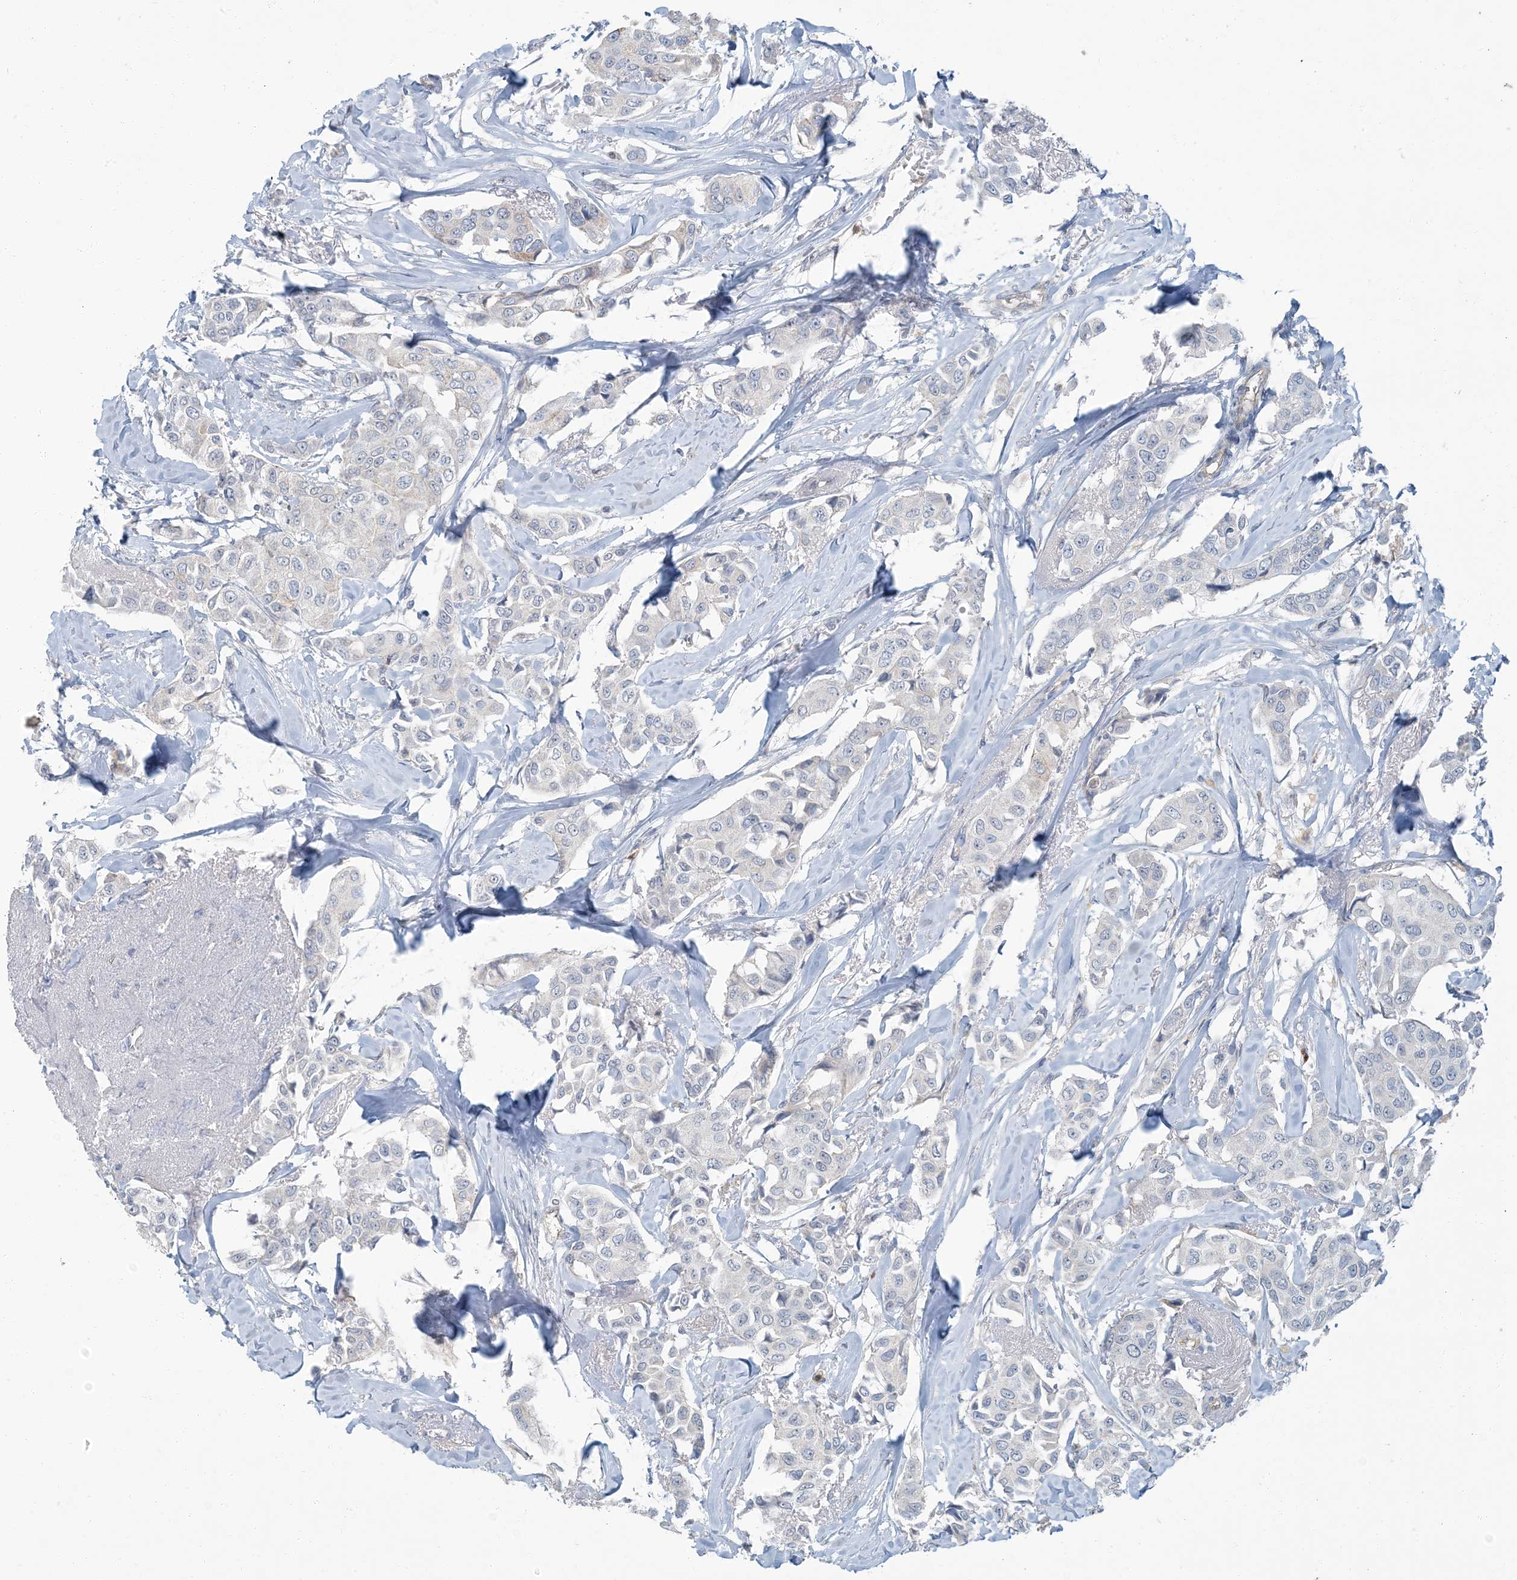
{"staining": {"intensity": "negative", "quantity": "none", "location": "none"}, "tissue": "breast cancer", "cell_type": "Tumor cells", "image_type": "cancer", "snomed": [{"axis": "morphology", "description": "Duct carcinoma"}, {"axis": "topography", "description": "Breast"}], "caption": "This is an IHC image of breast cancer (intraductal carcinoma). There is no positivity in tumor cells.", "gene": "EPHA4", "patient": {"sex": "female", "age": 80}}